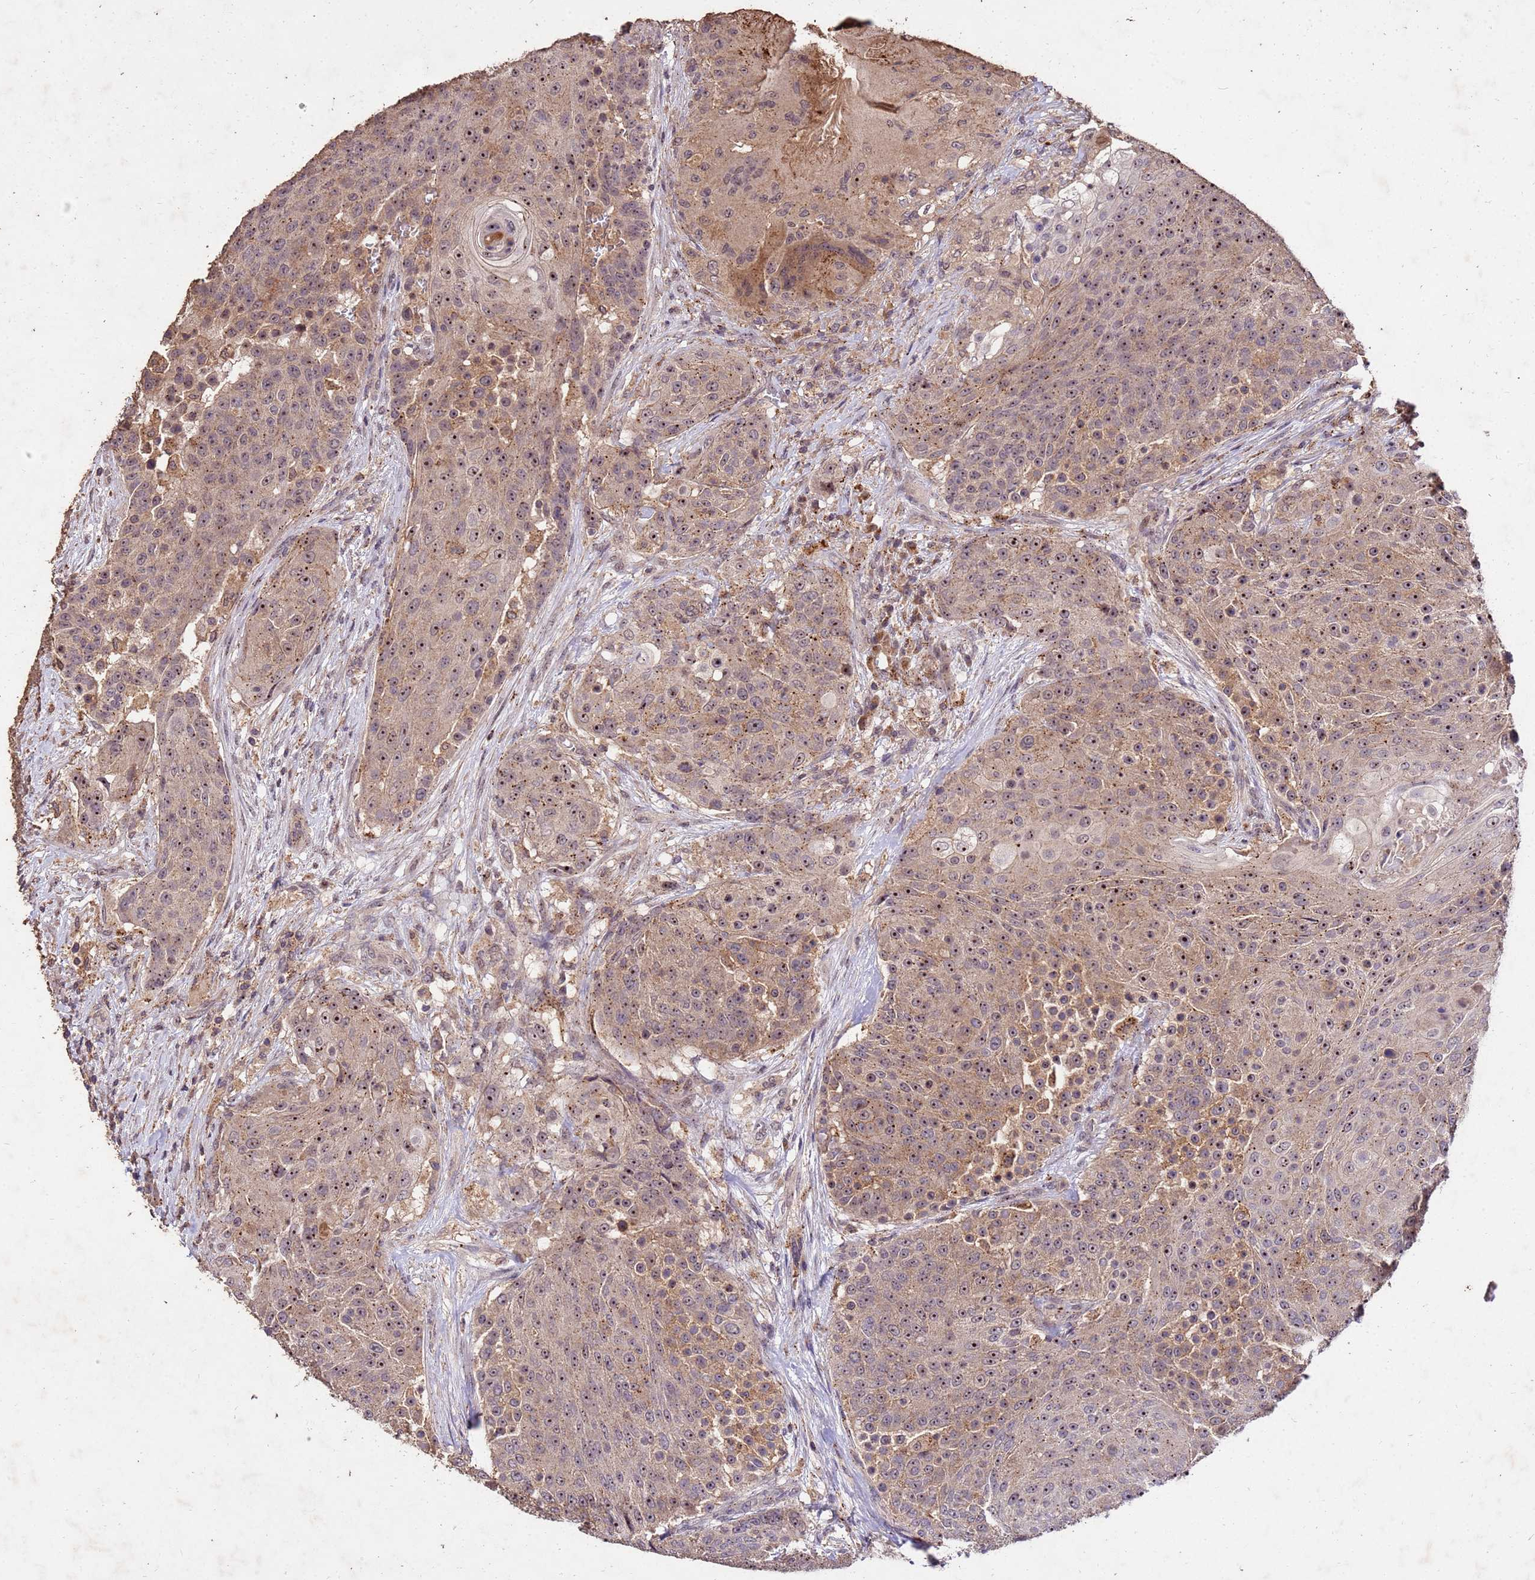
{"staining": {"intensity": "moderate", "quantity": ">75%", "location": "cytoplasmic/membranous,nuclear"}, "tissue": "urothelial cancer", "cell_type": "Tumor cells", "image_type": "cancer", "snomed": [{"axis": "morphology", "description": "Urothelial carcinoma, High grade"}, {"axis": "topography", "description": "Urinary bladder"}], "caption": "This is a histology image of IHC staining of high-grade urothelial carcinoma, which shows moderate positivity in the cytoplasmic/membranous and nuclear of tumor cells.", "gene": "TOR4A", "patient": {"sex": "female", "age": 63}}